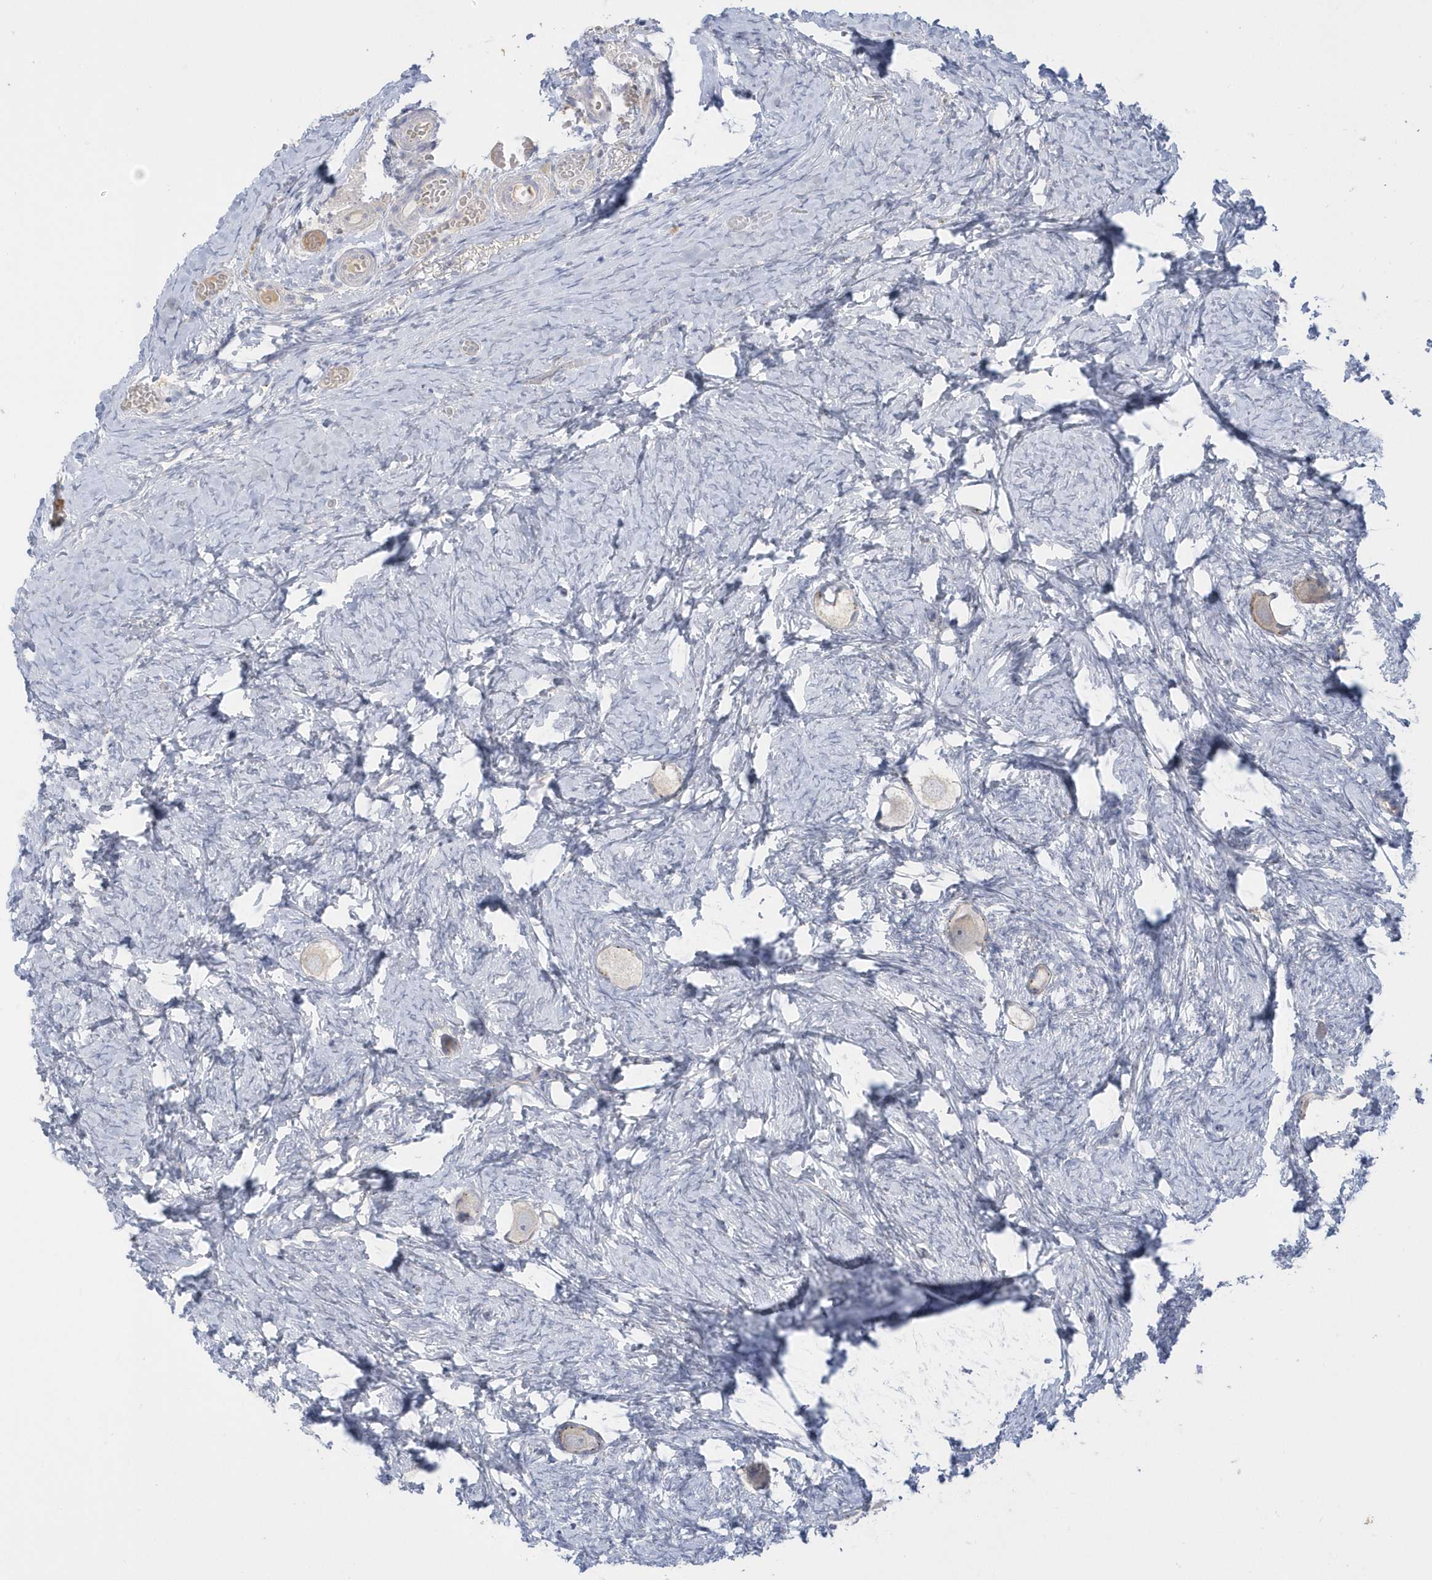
{"staining": {"intensity": "negative", "quantity": "none", "location": "none"}, "tissue": "ovary", "cell_type": "Follicle cells", "image_type": "normal", "snomed": [{"axis": "morphology", "description": "Normal tissue, NOS"}, {"axis": "topography", "description": "Ovary"}], "caption": "Immunohistochemical staining of benign human ovary reveals no significant staining in follicle cells.", "gene": "SEMA3D", "patient": {"sex": "female", "age": 27}}